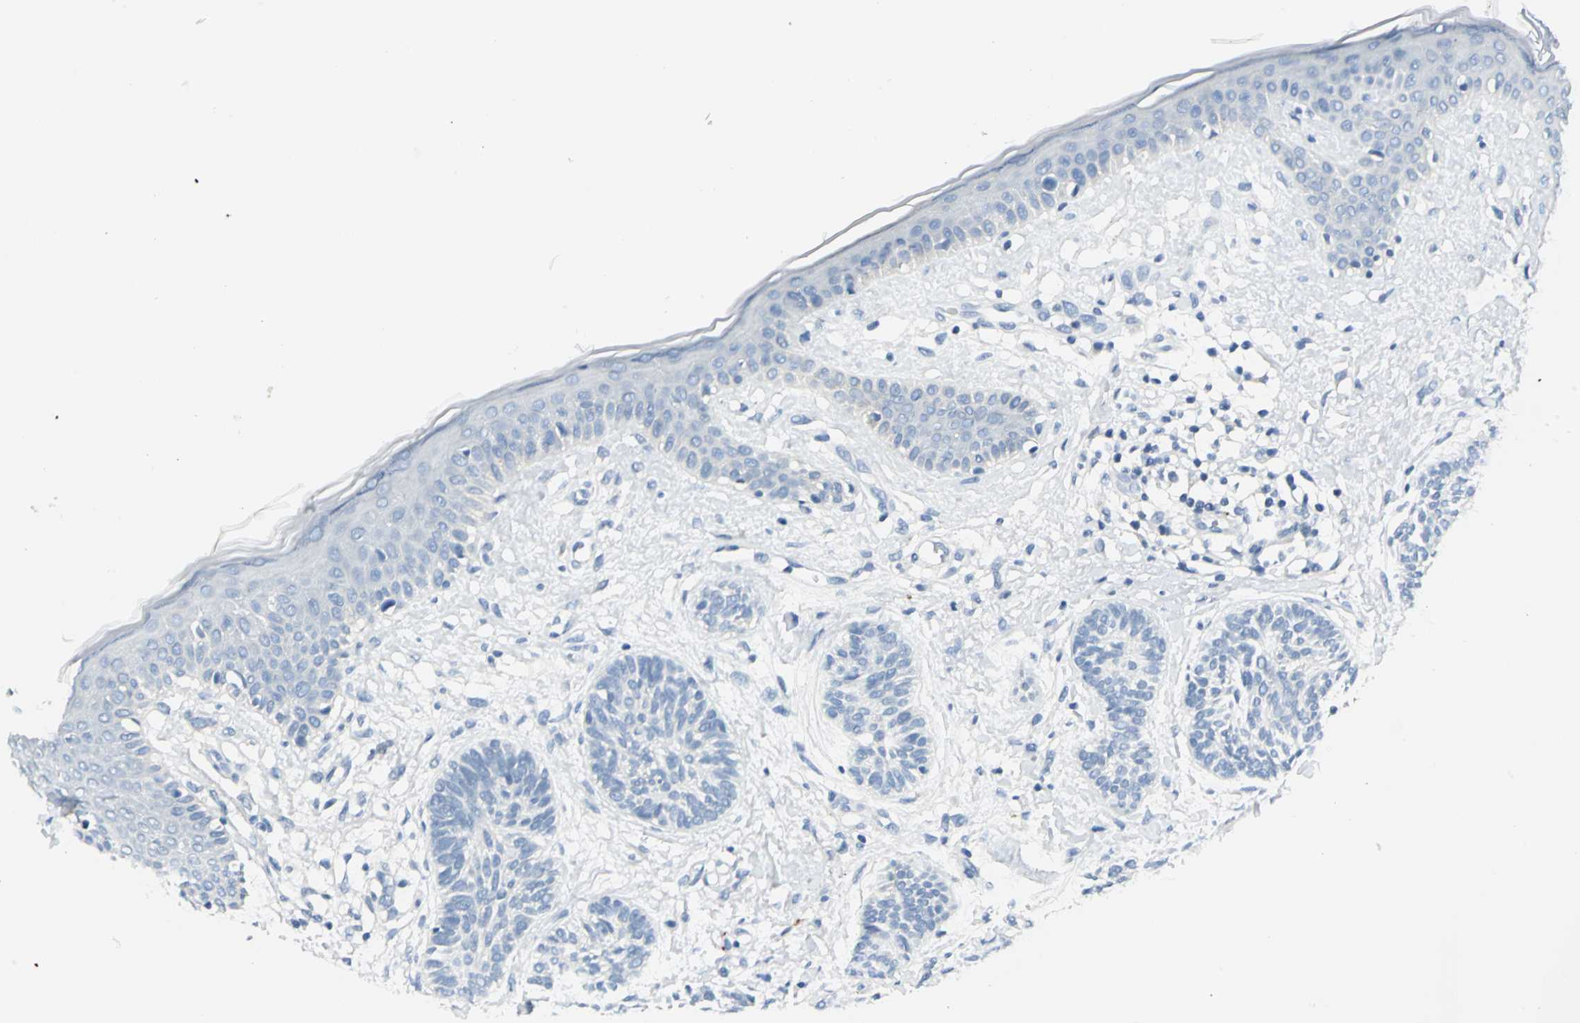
{"staining": {"intensity": "negative", "quantity": "none", "location": "none"}, "tissue": "skin cancer", "cell_type": "Tumor cells", "image_type": "cancer", "snomed": [{"axis": "morphology", "description": "Normal tissue, NOS"}, {"axis": "morphology", "description": "Basal cell carcinoma"}, {"axis": "topography", "description": "Skin"}], "caption": "An immunohistochemistry (IHC) micrograph of skin cancer is shown. There is no staining in tumor cells of skin cancer.", "gene": "UCHL1", "patient": {"sex": "male", "age": 63}}